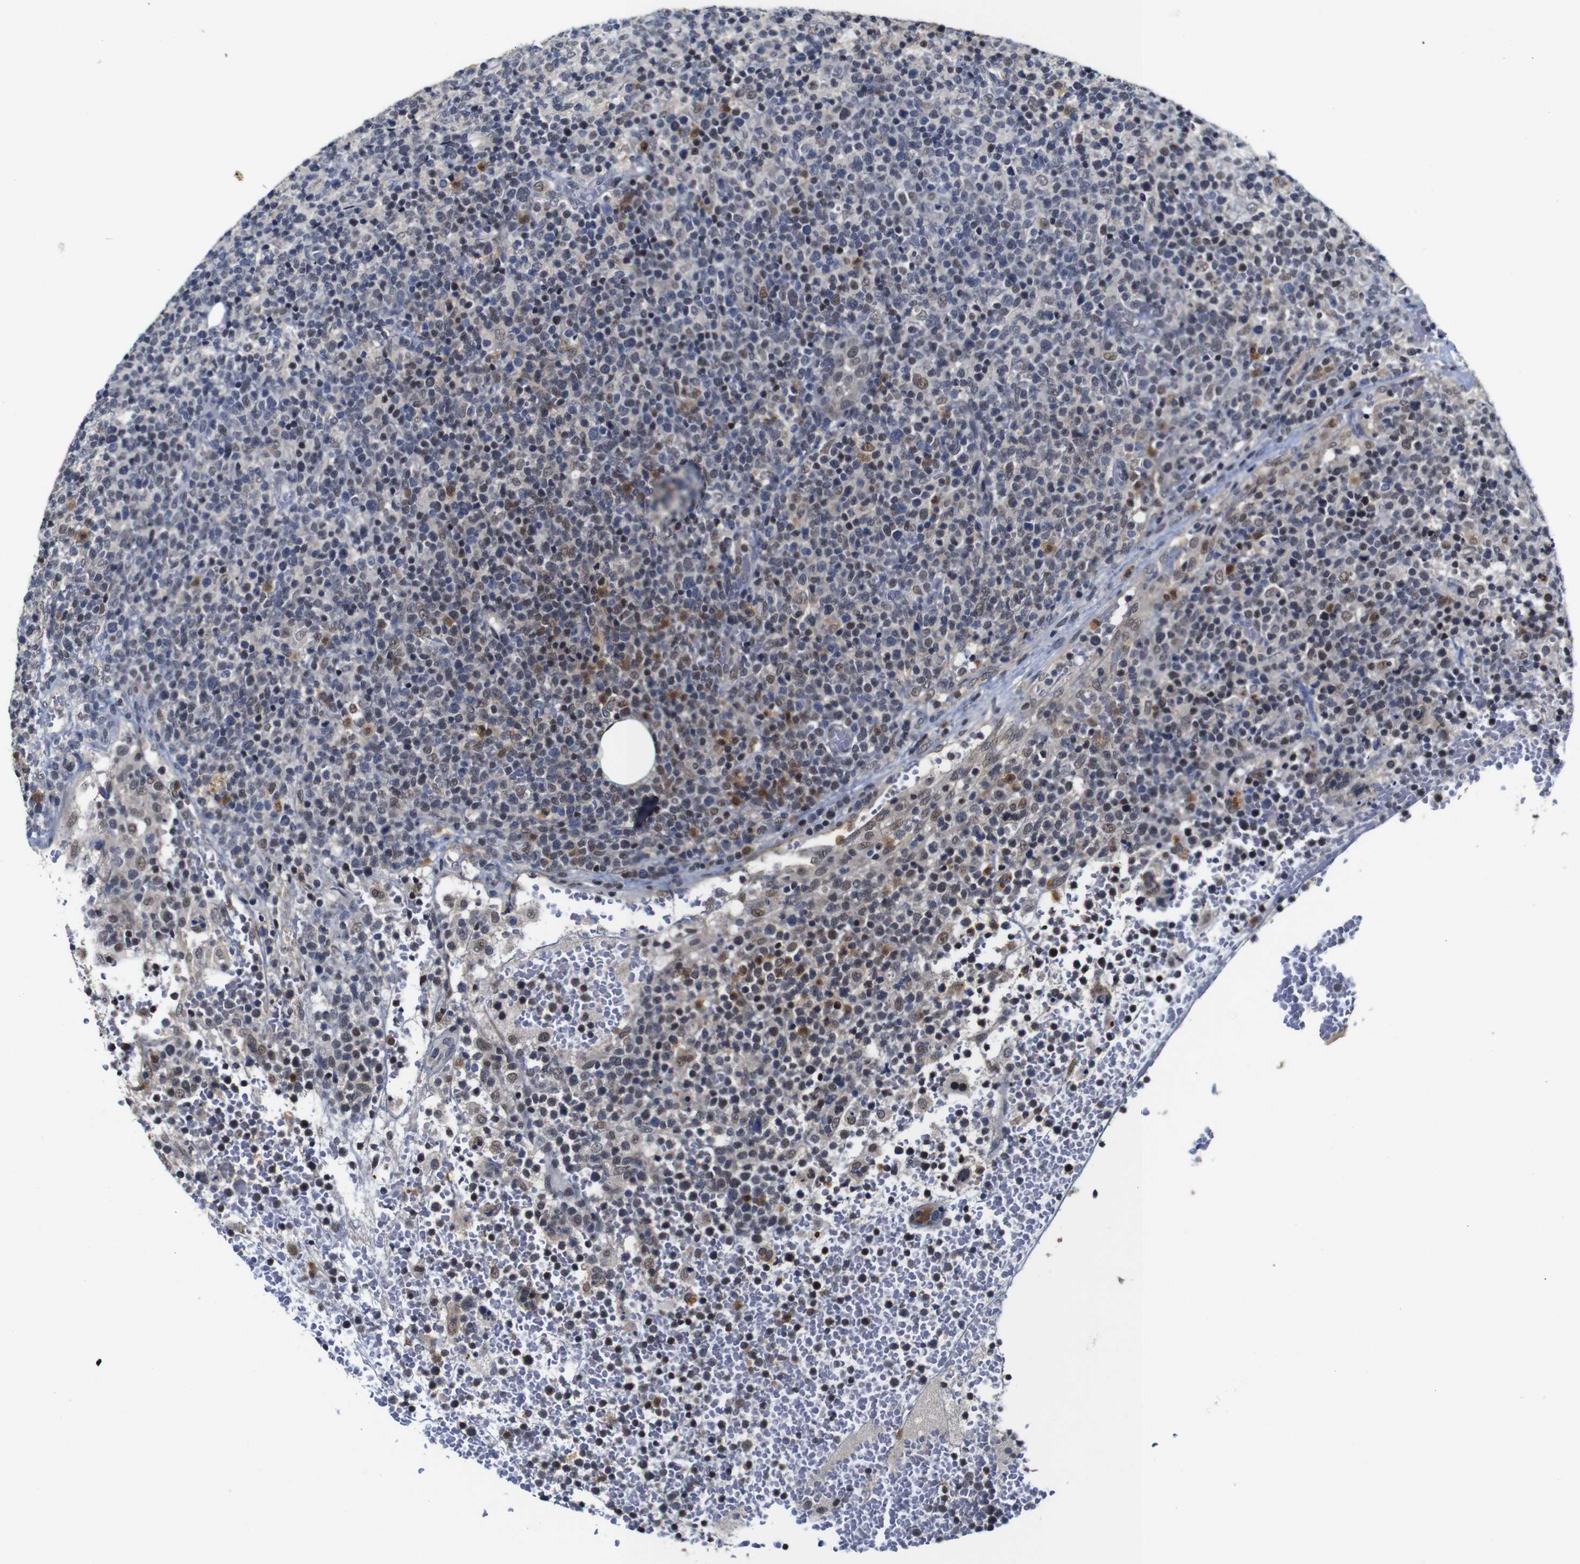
{"staining": {"intensity": "moderate", "quantity": "<25%", "location": "cytoplasmic/membranous,nuclear"}, "tissue": "lymphoma", "cell_type": "Tumor cells", "image_type": "cancer", "snomed": [{"axis": "morphology", "description": "Malignant lymphoma, non-Hodgkin's type, High grade"}, {"axis": "topography", "description": "Lymph node"}], "caption": "Tumor cells display moderate cytoplasmic/membranous and nuclear staining in approximately <25% of cells in malignant lymphoma, non-Hodgkin's type (high-grade). The protein of interest is stained brown, and the nuclei are stained in blue (DAB IHC with brightfield microscopy, high magnification).", "gene": "NTRK3", "patient": {"sex": "male", "age": 61}}